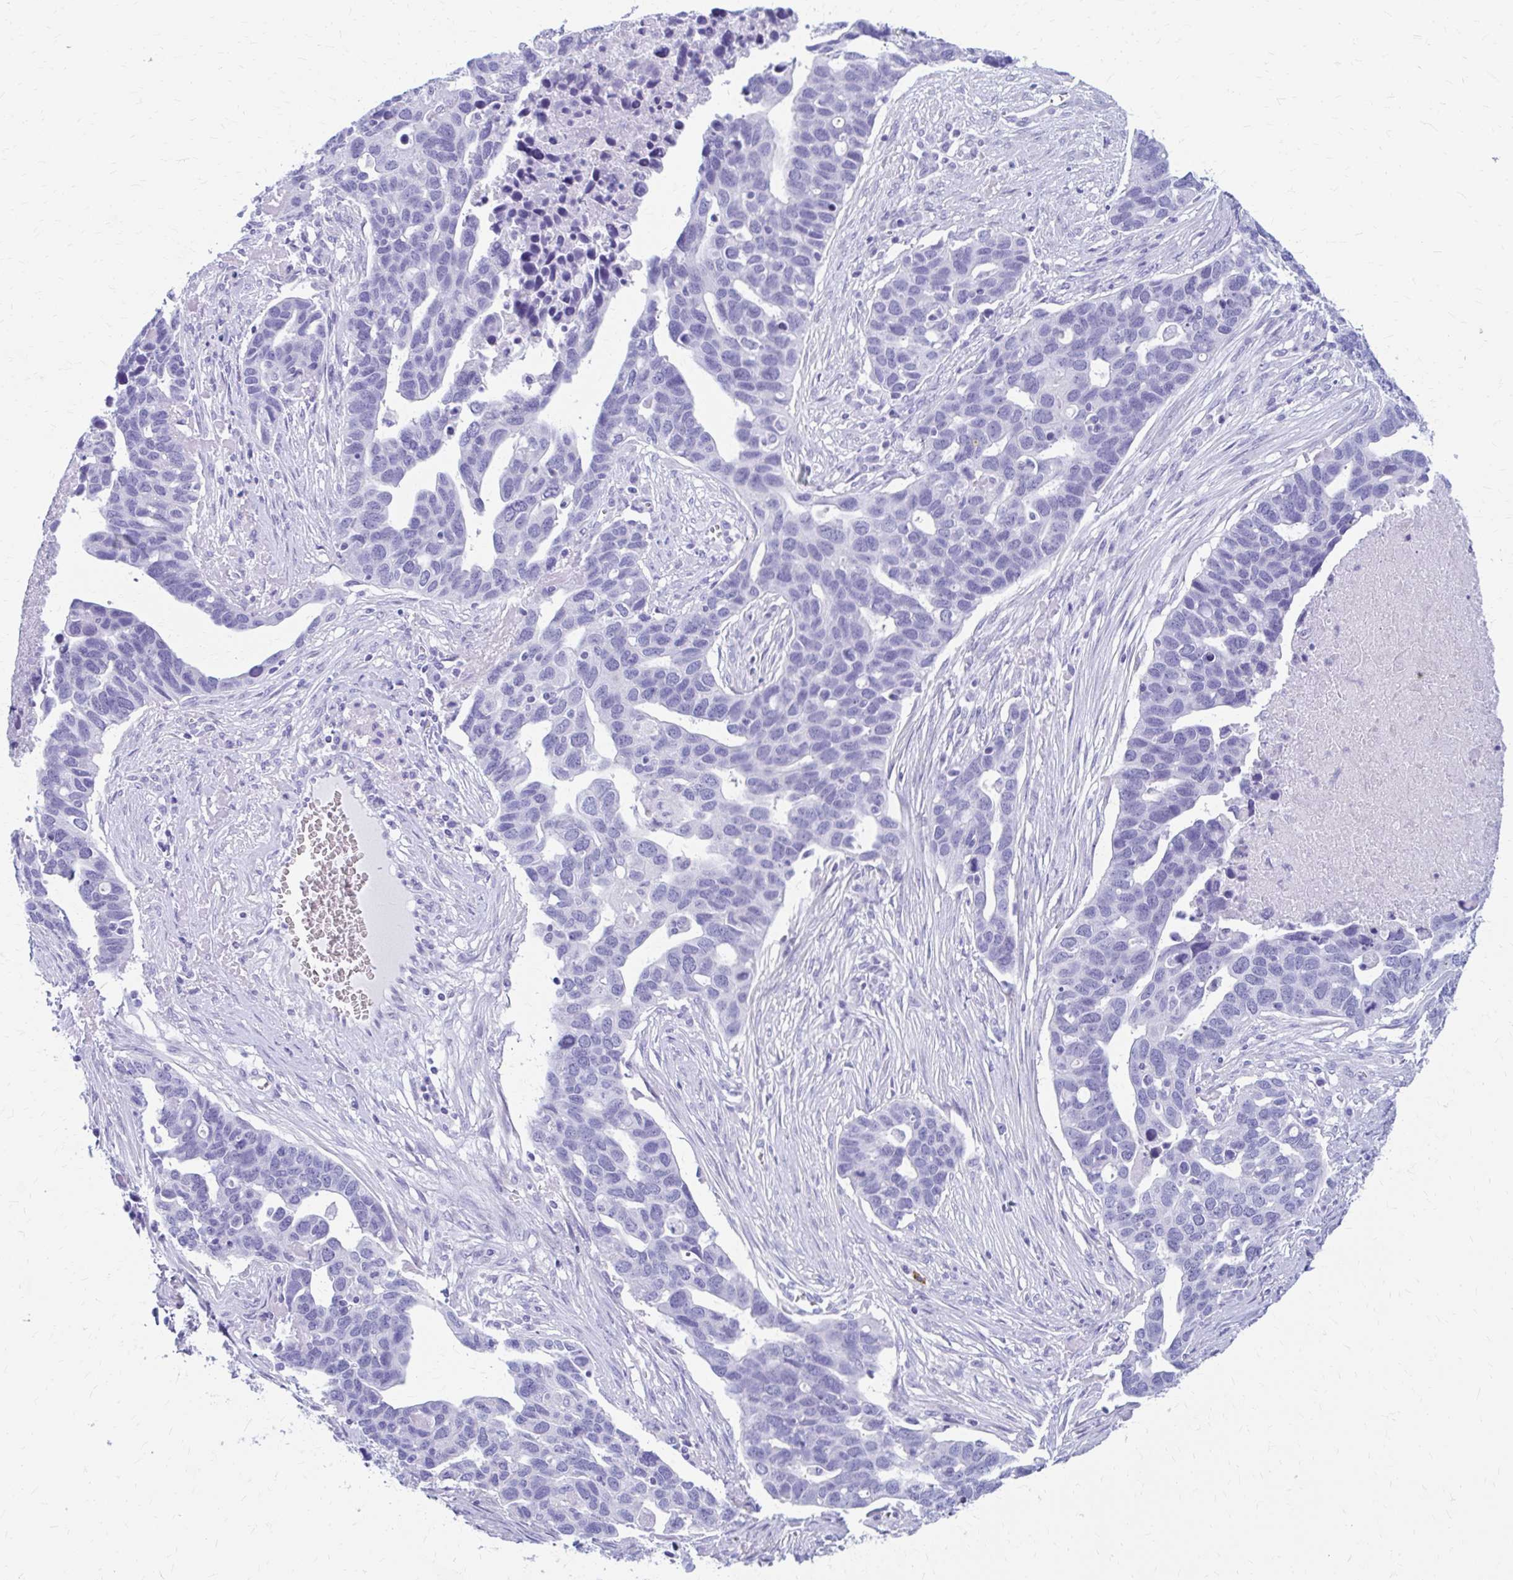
{"staining": {"intensity": "negative", "quantity": "none", "location": "none"}, "tissue": "ovarian cancer", "cell_type": "Tumor cells", "image_type": "cancer", "snomed": [{"axis": "morphology", "description": "Cystadenocarcinoma, serous, NOS"}, {"axis": "topography", "description": "Ovary"}], "caption": "Tumor cells are negative for protein expression in human ovarian cancer.", "gene": "NSG2", "patient": {"sex": "female", "age": 54}}